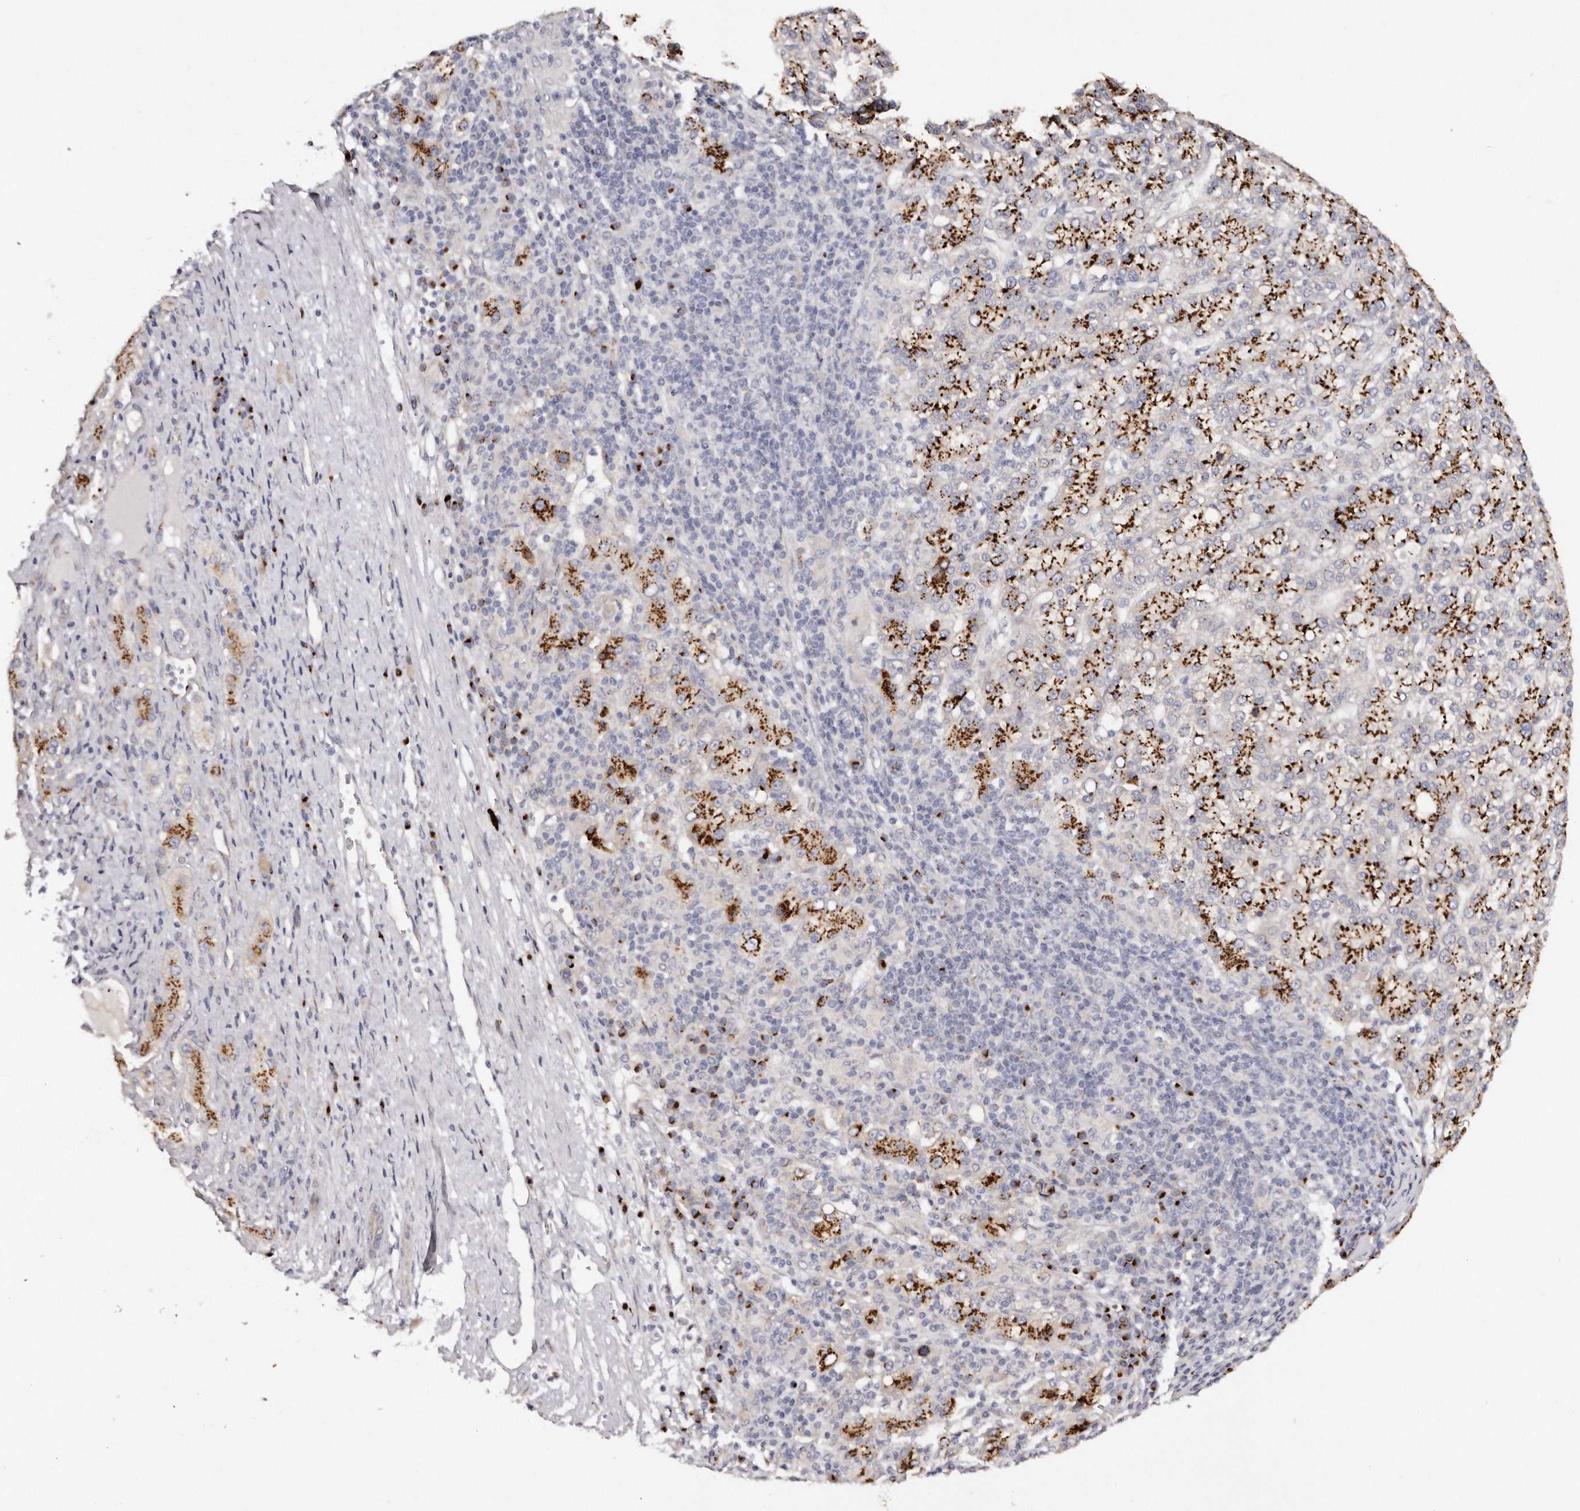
{"staining": {"intensity": "strong", "quantity": ">75%", "location": "cytoplasmic/membranous"}, "tissue": "liver cancer", "cell_type": "Tumor cells", "image_type": "cancer", "snomed": [{"axis": "morphology", "description": "Carcinoma, Hepatocellular, NOS"}, {"axis": "topography", "description": "Liver"}], "caption": "A brown stain labels strong cytoplasmic/membranous staining of a protein in human hepatocellular carcinoma (liver) tumor cells.", "gene": "DACT2", "patient": {"sex": "female", "age": 58}}